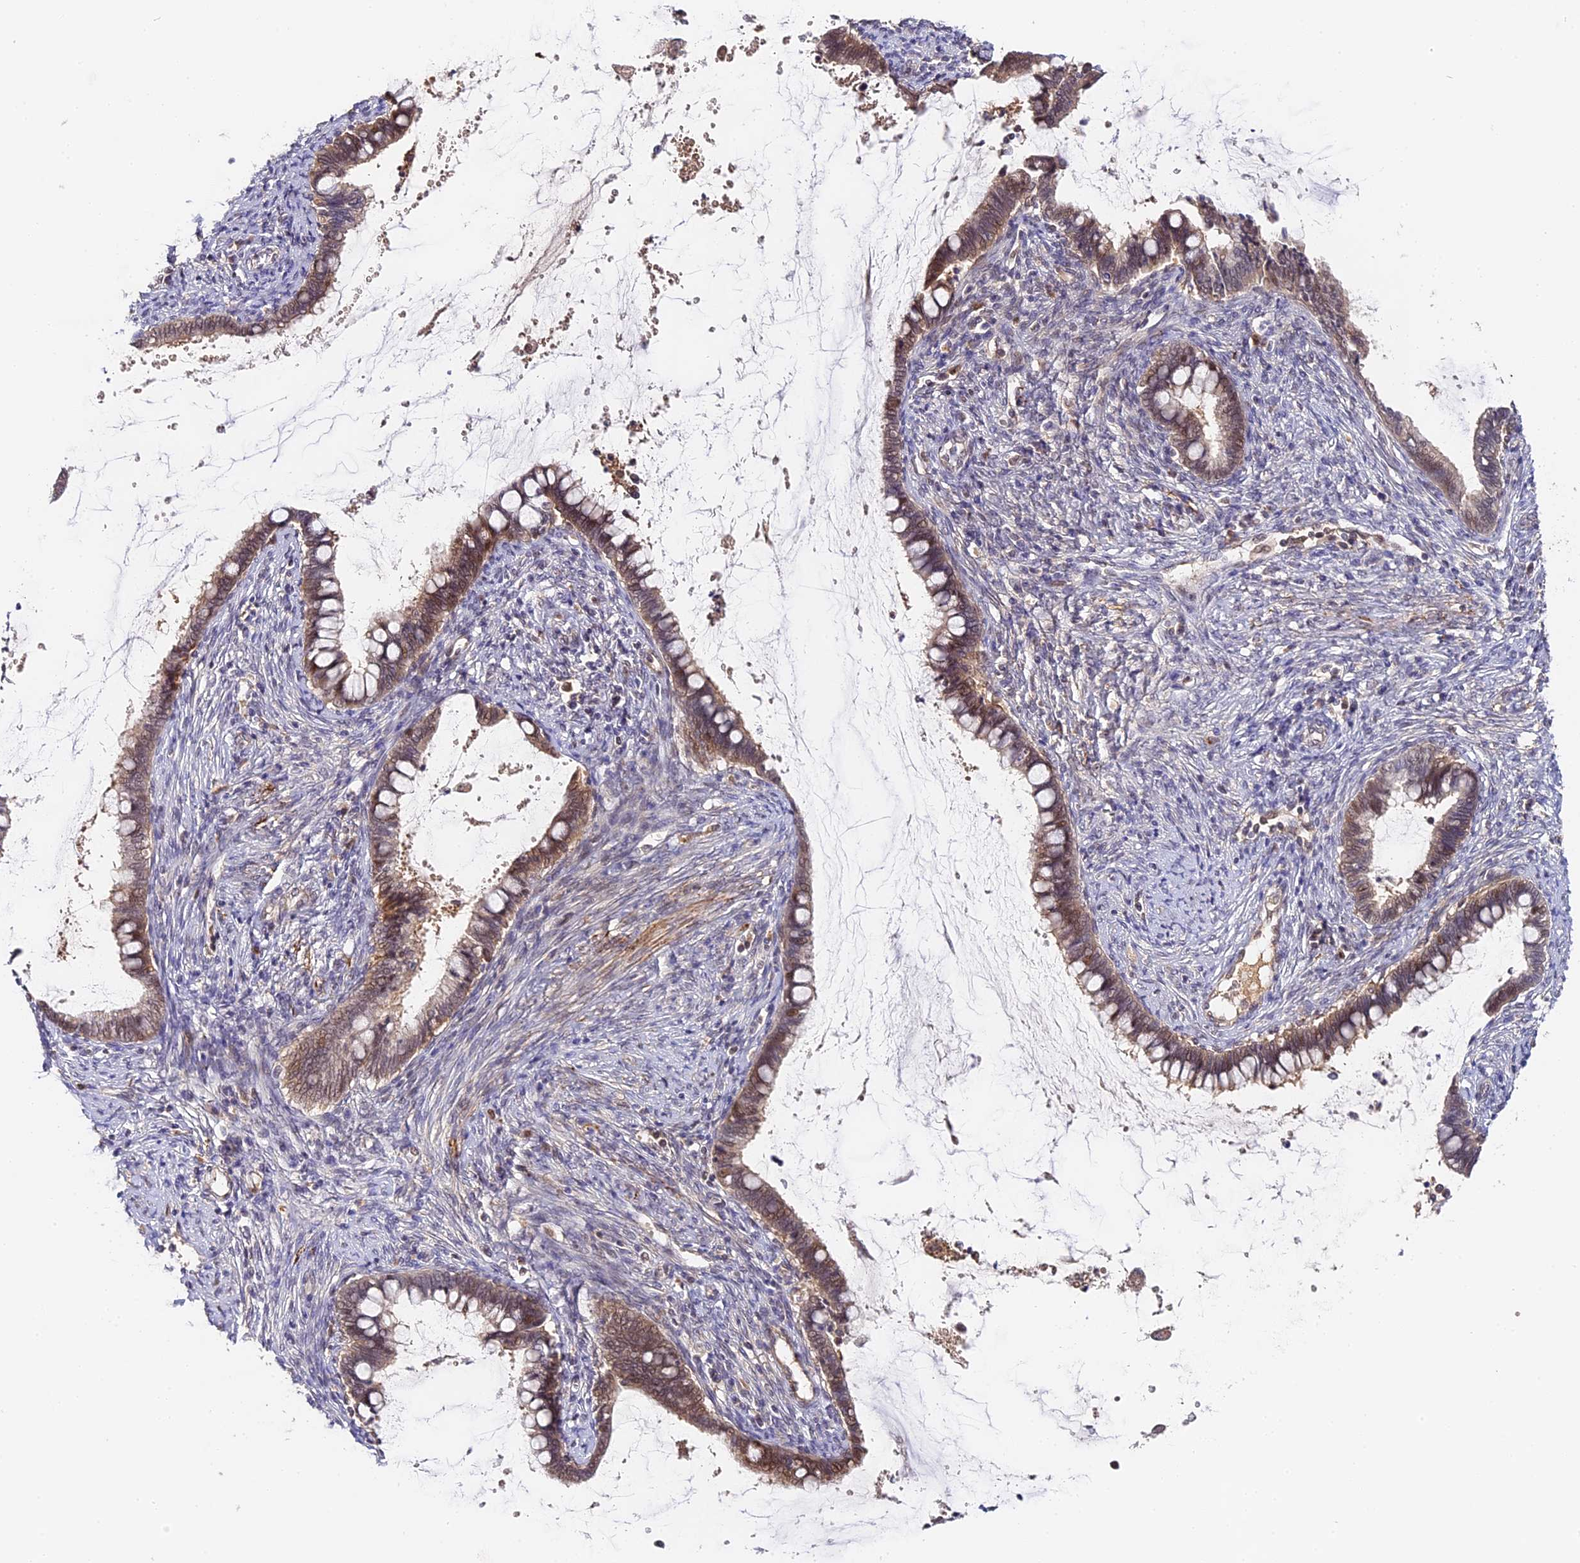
{"staining": {"intensity": "weak", "quantity": ">75%", "location": "cytoplasmic/membranous,nuclear"}, "tissue": "cervical cancer", "cell_type": "Tumor cells", "image_type": "cancer", "snomed": [{"axis": "morphology", "description": "Adenocarcinoma, NOS"}, {"axis": "topography", "description": "Cervix"}], "caption": "Human adenocarcinoma (cervical) stained with a protein marker displays weak staining in tumor cells.", "gene": "IMPACT", "patient": {"sex": "female", "age": 44}}